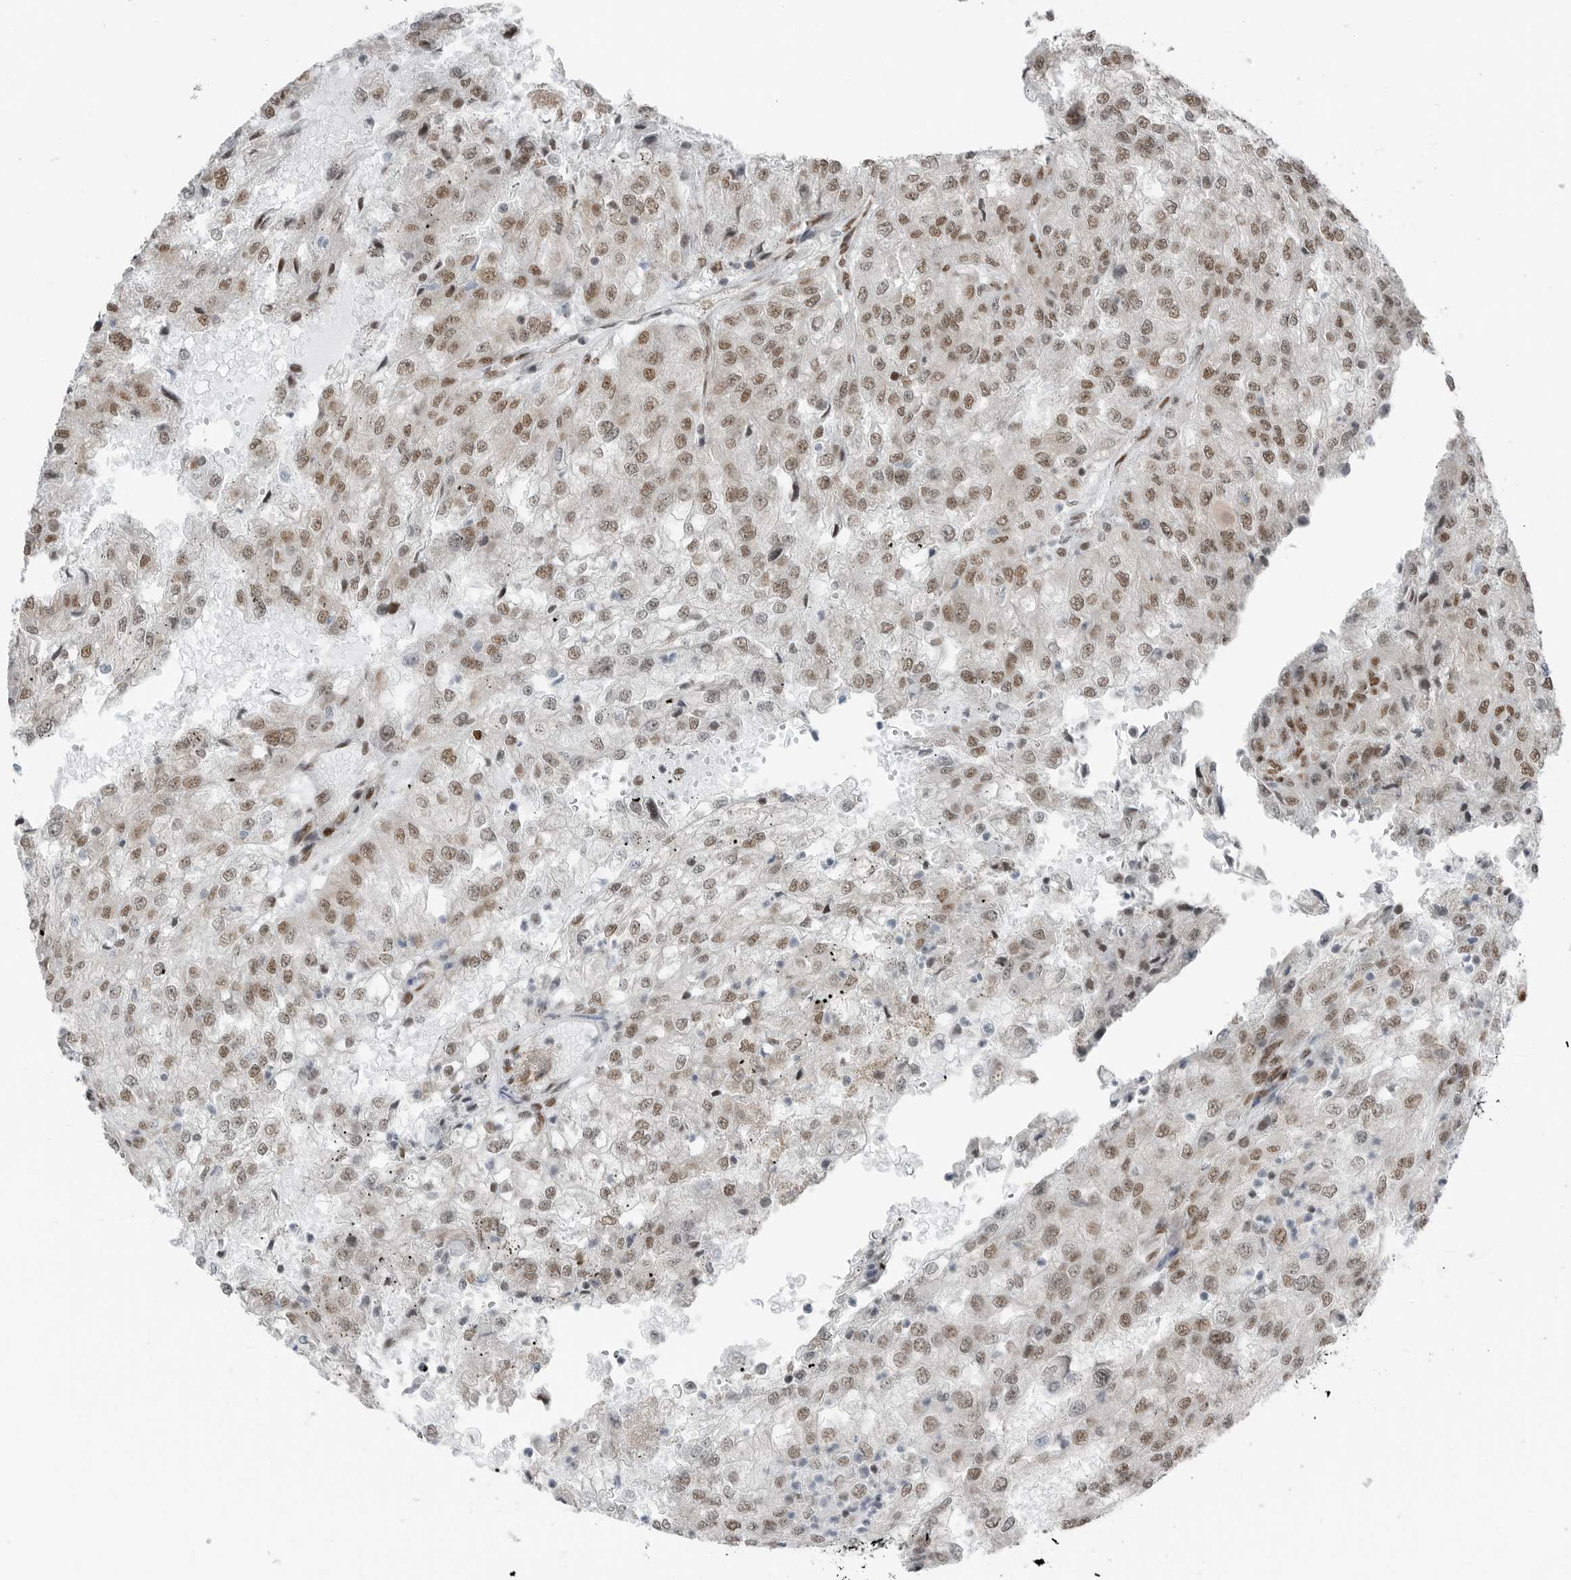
{"staining": {"intensity": "moderate", "quantity": ">75%", "location": "nuclear"}, "tissue": "renal cancer", "cell_type": "Tumor cells", "image_type": "cancer", "snomed": [{"axis": "morphology", "description": "Adenocarcinoma, NOS"}, {"axis": "topography", "description": "Kidney"}], "caption": "An image showing moderate nuclear positivity in approximately >75% of tumor cells in adenocarcinoma (renal), as visualized by brown immunohistochemical staining.", "gene": "BLZF1", "patient": {"sex": "female", "age": 54}}